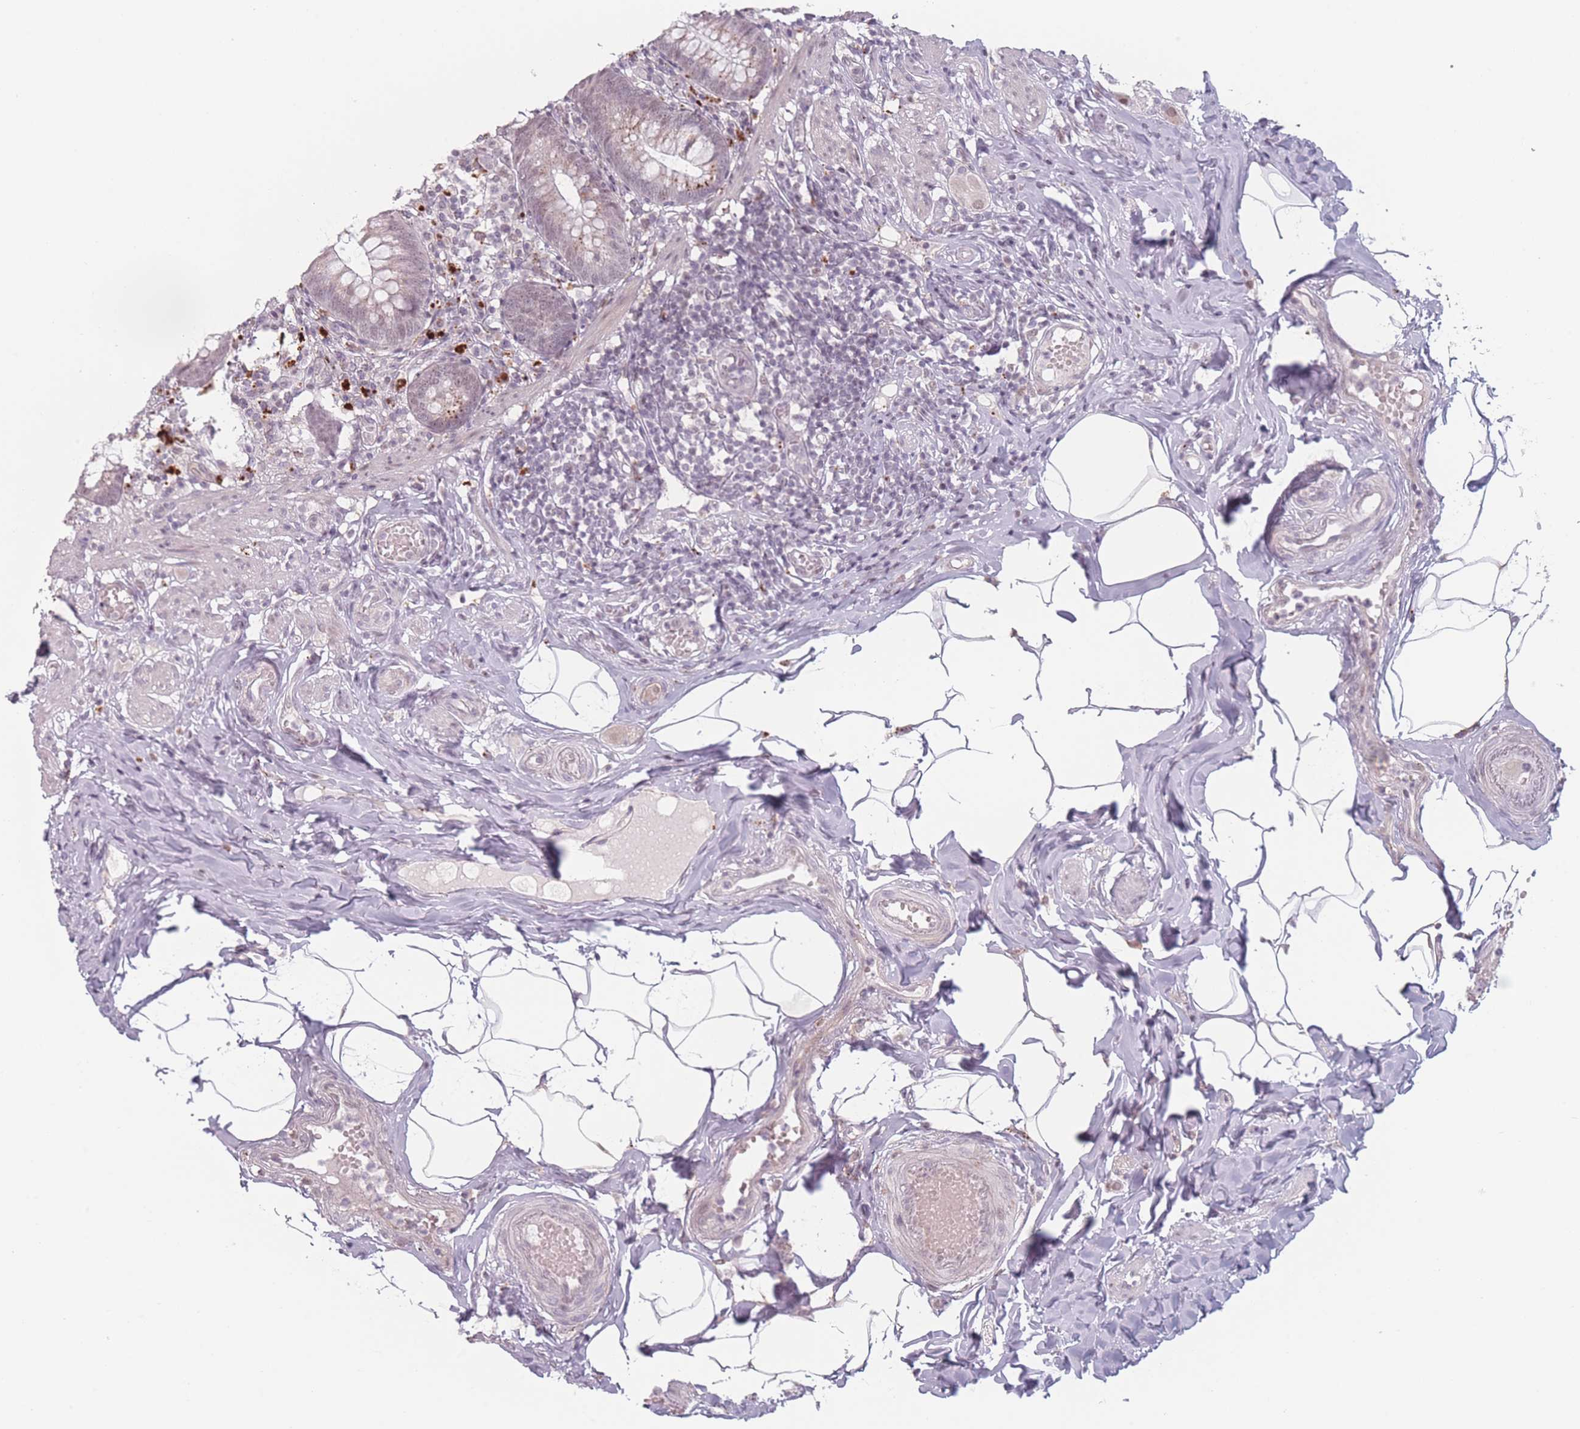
{"staining": {"intensity": "weak", "quantity": "25%-75%", "location": "cytoplasmic/membranous,nuclear"}, "tissue": "appendix", "cell_type": "Glandular cells", "image_type": "normal", "snomed": [{"axis": "morphology", "description": "Normal tissue, NOS"}, {"axis": "topography", "description": "Appendix"}], "caption": "Immunohistochemistry (DAB) staining of benign appendix exhibits weak cytoplasmic/membranous,nuclear protein positivity in approximately 25%-75% of glandular cells. The staining is performed using DAB brown chromogen to label protein expression. The nuclei are counter-stained blue using hematoxylin.", "gene": "OR10C1", "patient": {"sex": "male", "age": 55}}